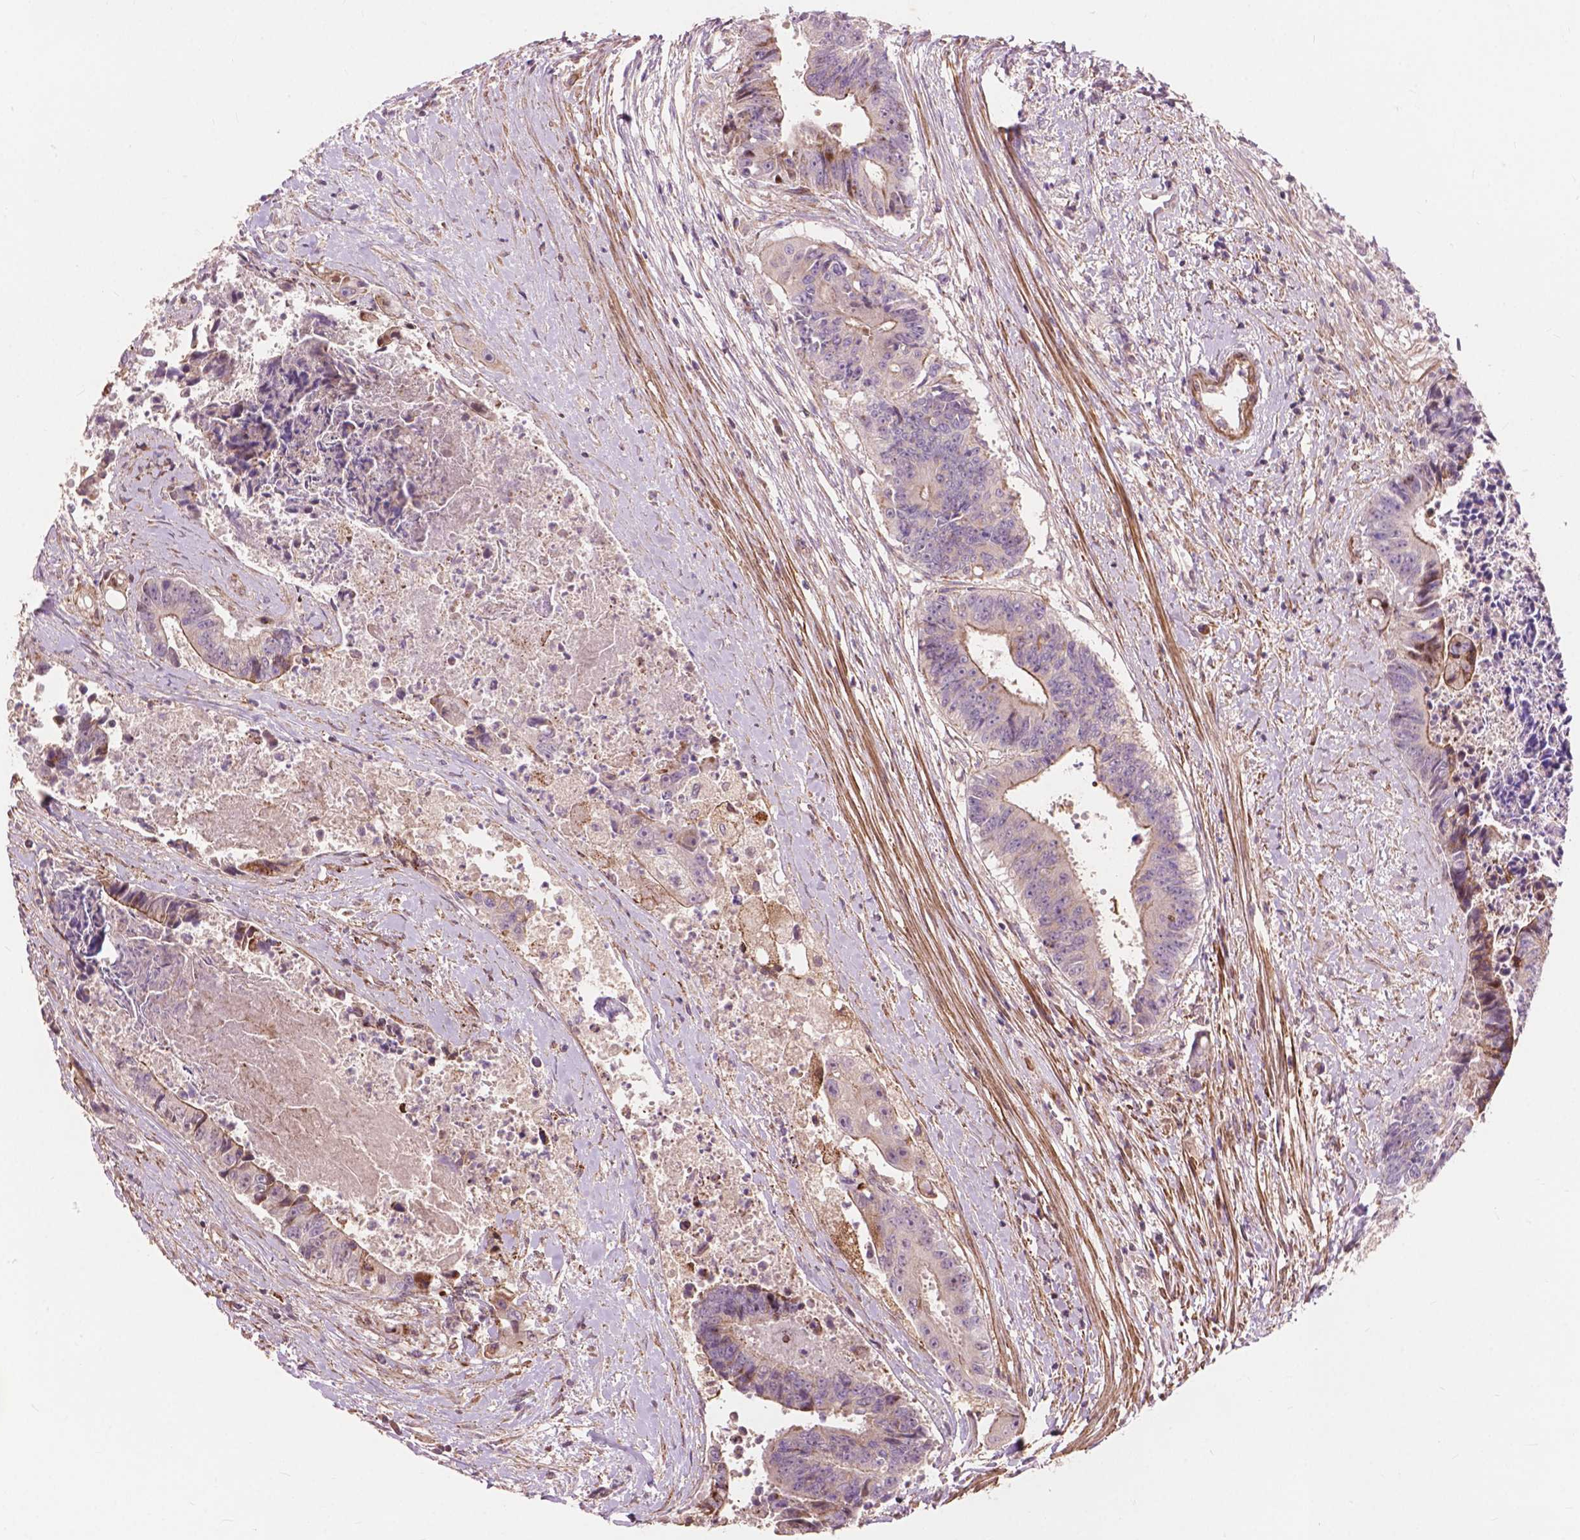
{"staining": {"intensity": "moderate", "quantity": "<25%", "location": "cytoplasmic/membranous"}, "tissue": "colorectal cancer", "cell_type": "Tumor cells", "image_type": "cancer", "snomed": [{"axis": "morphology", "description": "Adenocarcinoma, NOS"}, {"axis": "topography", "description": "Rectum"}], "caption": "Human colorectal cancer stained for a protein (brown) shows moderate cytoplasmic/membranous positive positivity in approximately <25% of tumor cells.", "gene": "FNIP1", "patient": {"sex": "male", "age": 54}}